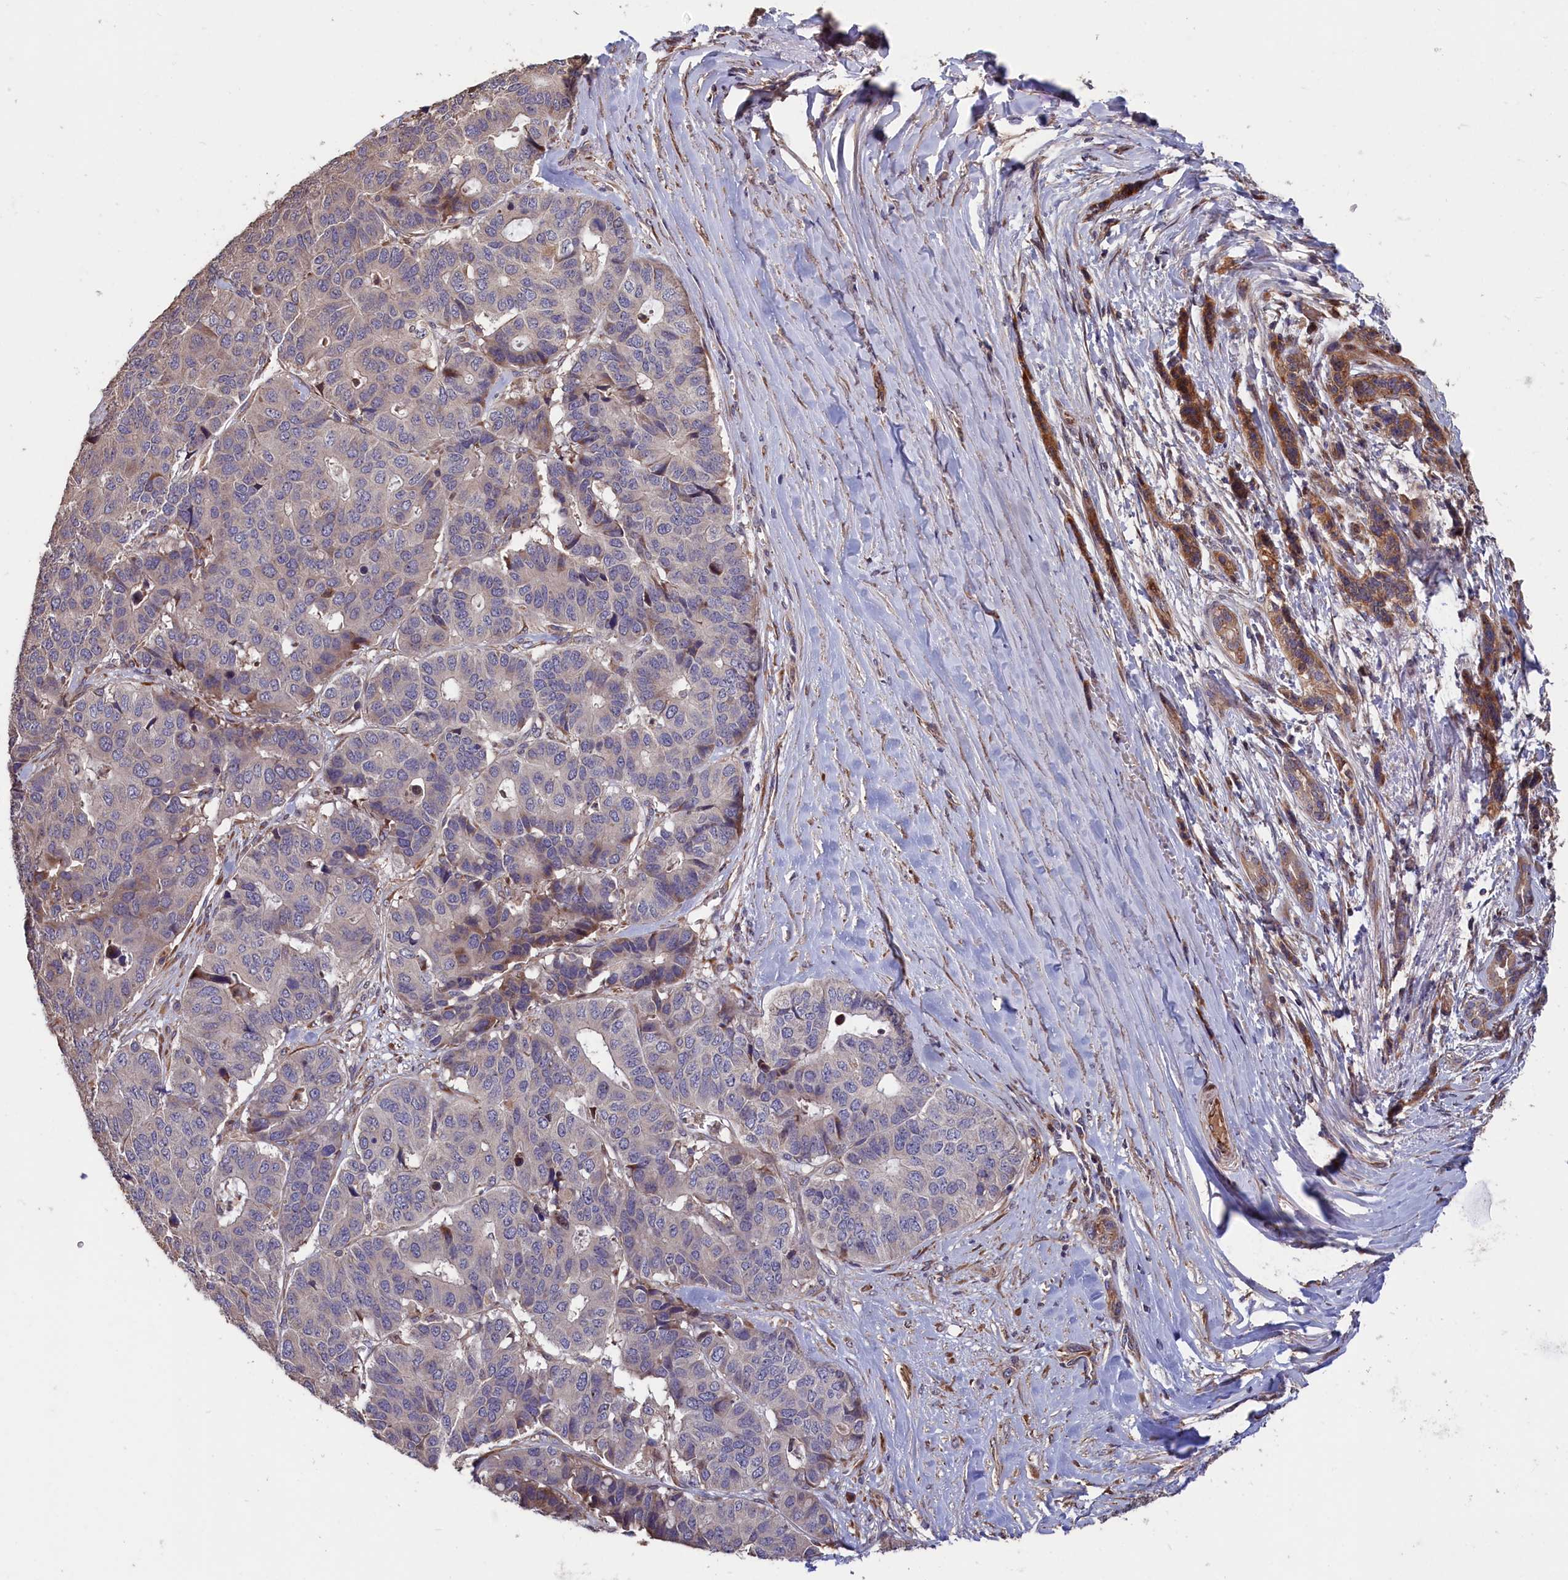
{"staining": {"intensity": "negative", "quantity": "none", "location": "none"}, "tissue": "pancreatic cancer", "cell_type": "Tumor cells", "image_type": "cancer", "snomed": [{"axis": "morphology", "description": "Adenocarcinoma, NOS"}, {"axis": "topography", "description": "Pancreas"}], "caption": "DAB (3,3'-diaminobenzidine) immunohistochemical staining of human pancreatic cancer reveals no significant expression in tumor cells.", "gene": "GREB1L", "patient": {"sex": "male", "age": 50}}